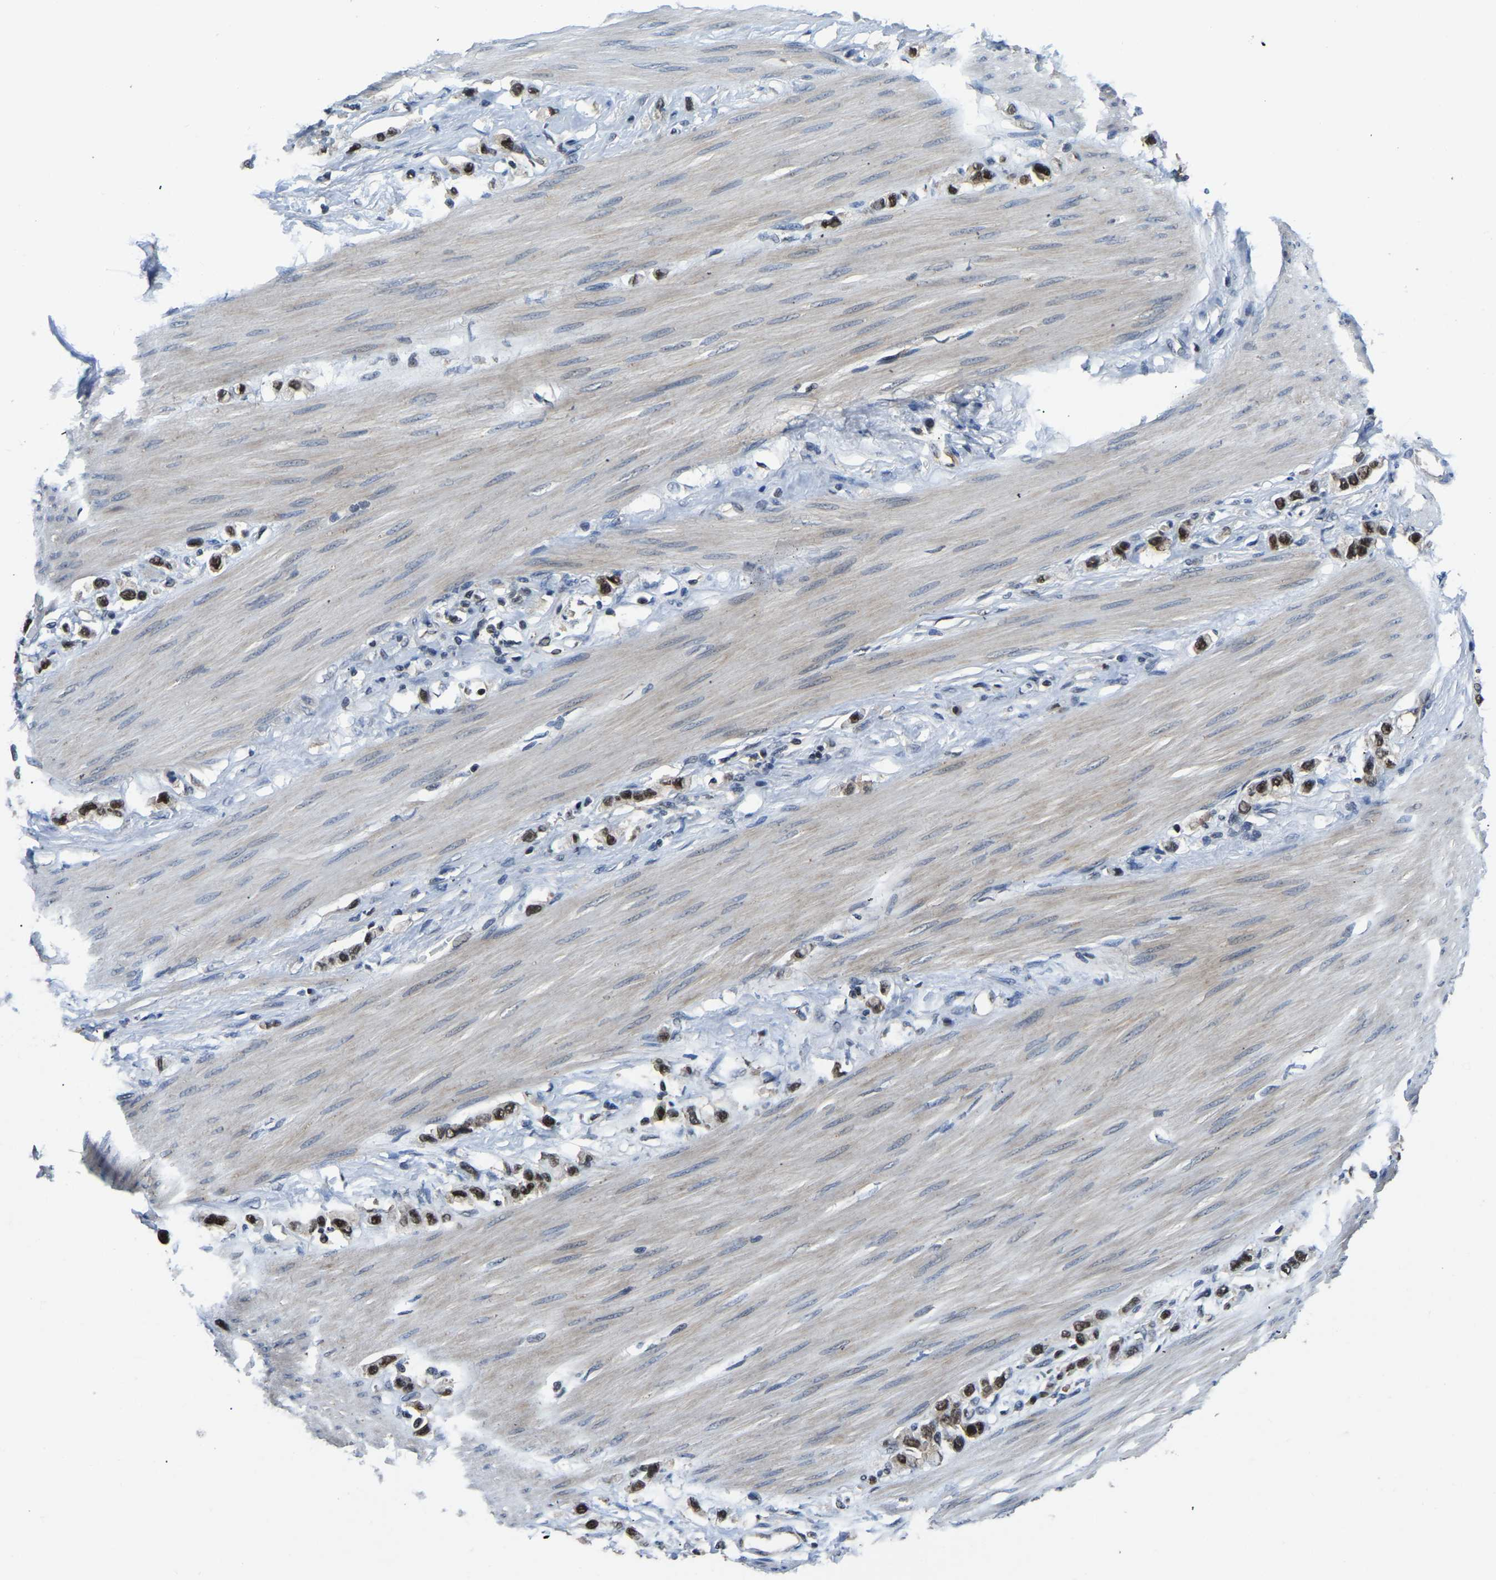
{"staining": {"intensity": "moderate", "quantity": ">75%", "location": "nuclear"}, "tissue": "stomach cancer", "cell_type": "Tumor cells", "image_type": "cancer", "snomed": [{"axis": "morphology", "description": "Adenocarcinoma, NOS"}, {"axis": "topography", "description": "Stomach"}], "caption": "Human stomach adenocarcinoma stained with a brown dye demonstrates moderate nuclear positive staining in approximately >75% of tumor cells.", "gene": "DFFA", "patient": {"sex": "female", "age": 65}}